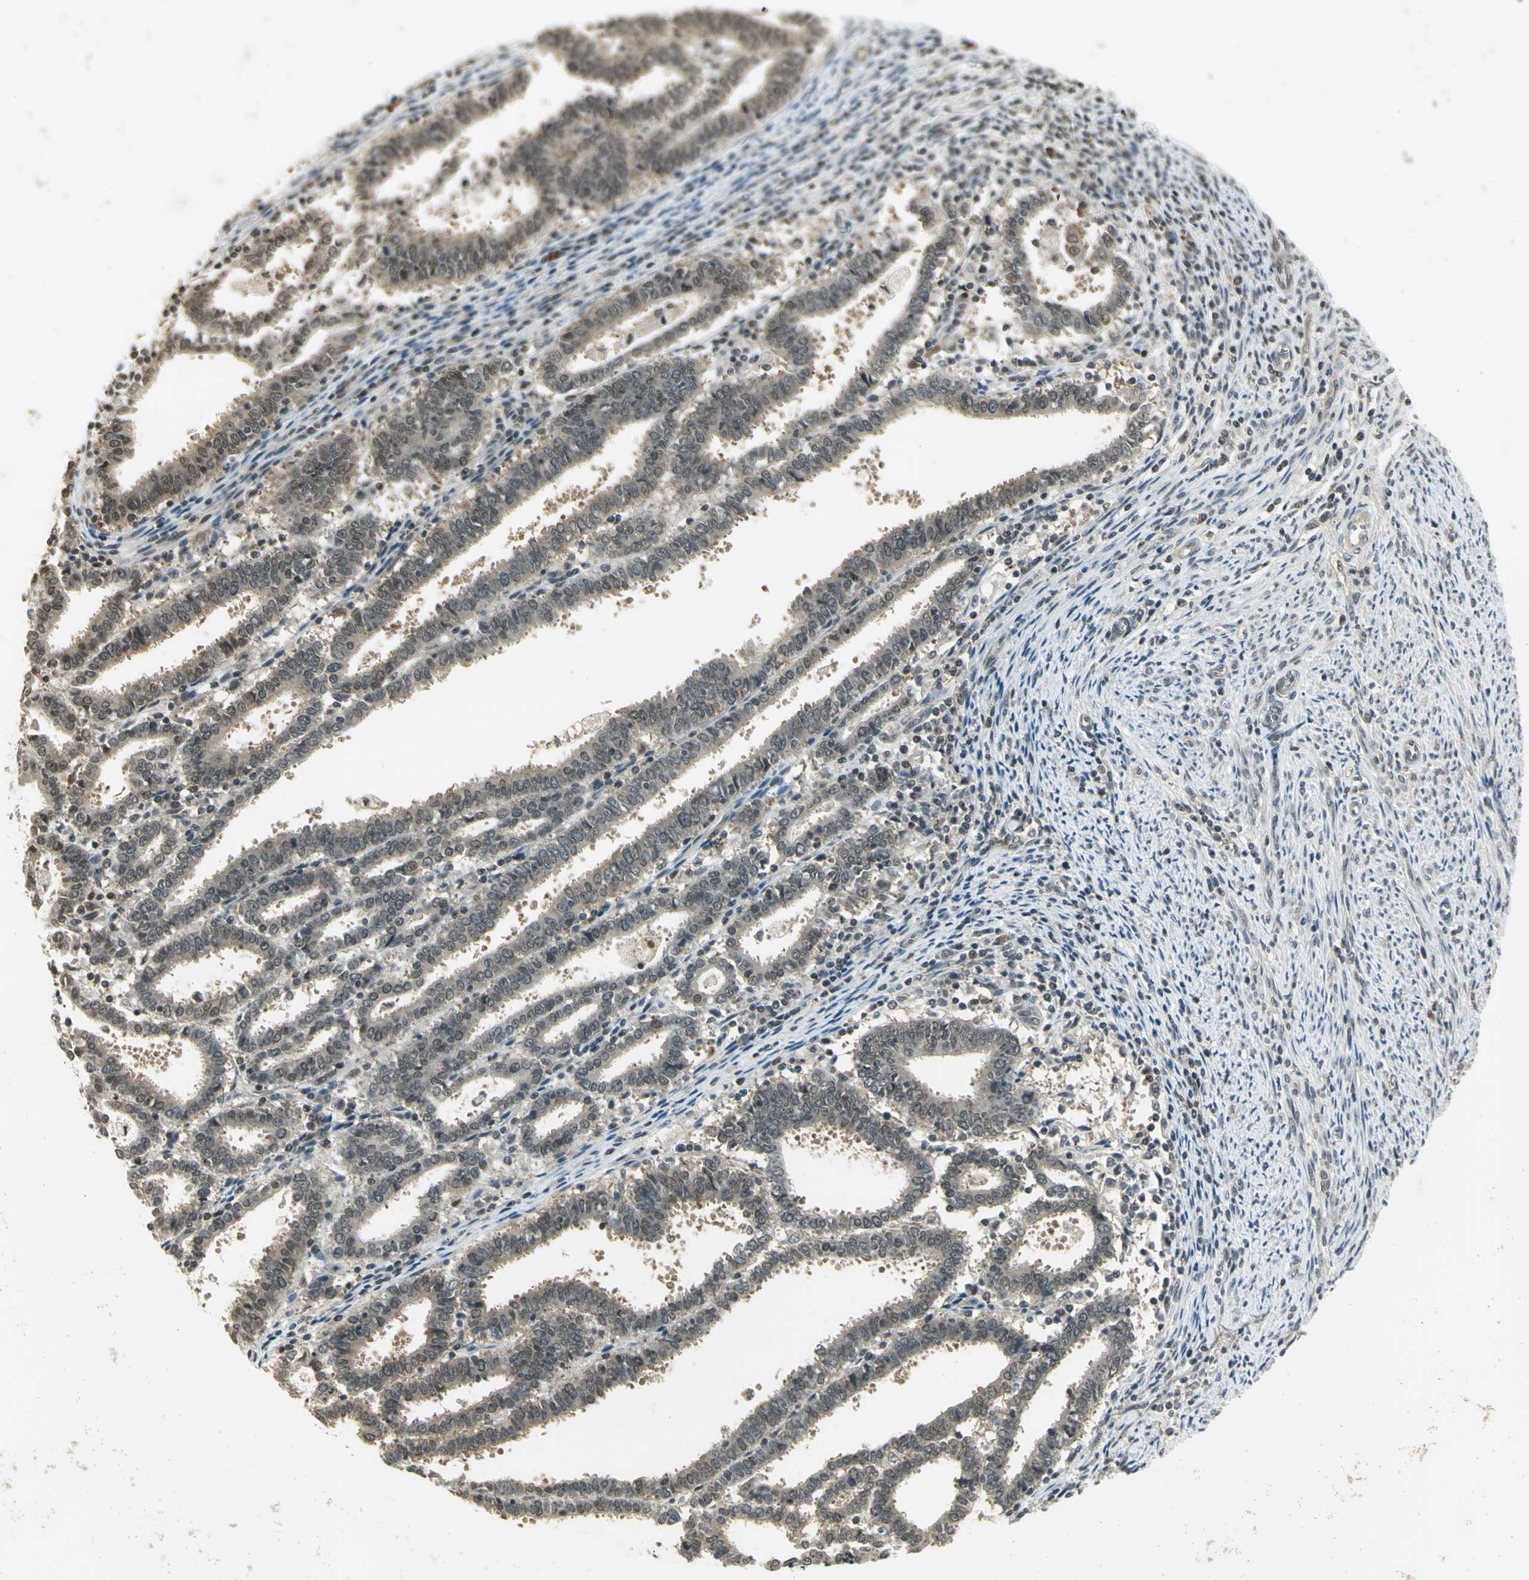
{"staining": {"intensity": "weak", "quantity": ">75%", "location": "cytoplasmic/membranous"}, "tissue": "endometrial cancer", "cell_type": "Tumor cells", "image_type": "cancer", "snomed": [{"axis": "morphology", "description": "Adenocarcinoma, NOS"}, {"axis": "topography", "description": "Uterus"}], "caption": "Endometrial cancer stained for a protein (brown) demonstrates weak cytoplasmic/membranous positive positivity in approximately >75% of tumor cells.", "gene": "CDC34", "patient": {"sex": "female", "age": 83}}